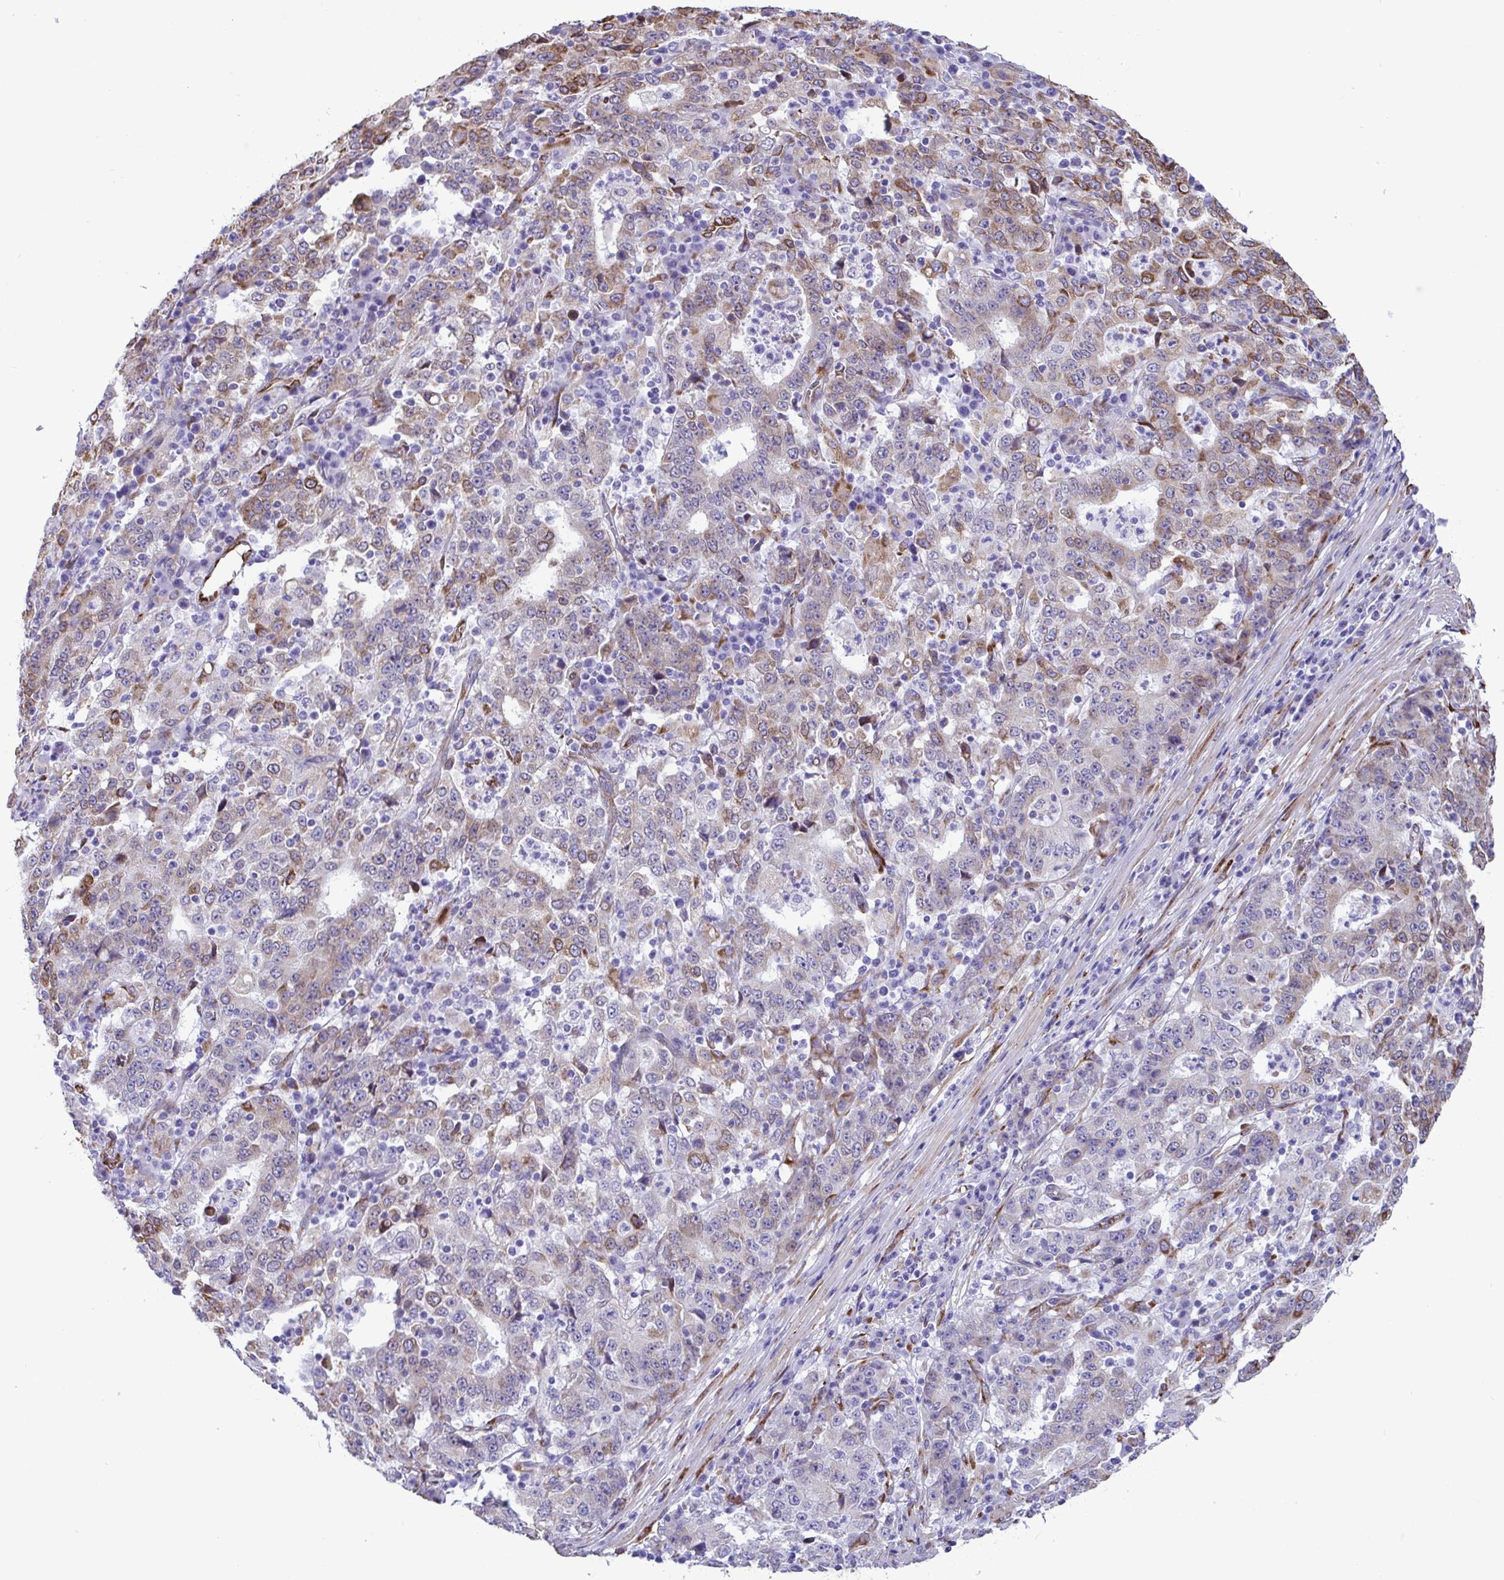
{"staining": {"intensity": "moderate", "quantity": "<25%", "location": "cytoplasmic/membranous"}, "tissue": "stomach cancer", "cell_type": "Tumor cells", "image_type": "cancer", "snomed": [{"axis": "morphology", "description": "Adenocarcinoma, NOS"}, {"axis": "topography", "description": "Stomach"}], "caption": "DAB (3,3'-diaminobenzidine) immunohistochemical staining of stomach cancer displays moderate cytoplasmic/membranous protein positivity in about <25% of tumor cells. (Stains: DAB in brown, nuclei in blue, Microscopy: brightfield microscopy at high magnification).", "gene": "ASPH", "patient": {"sex": "male", "age": 59}}